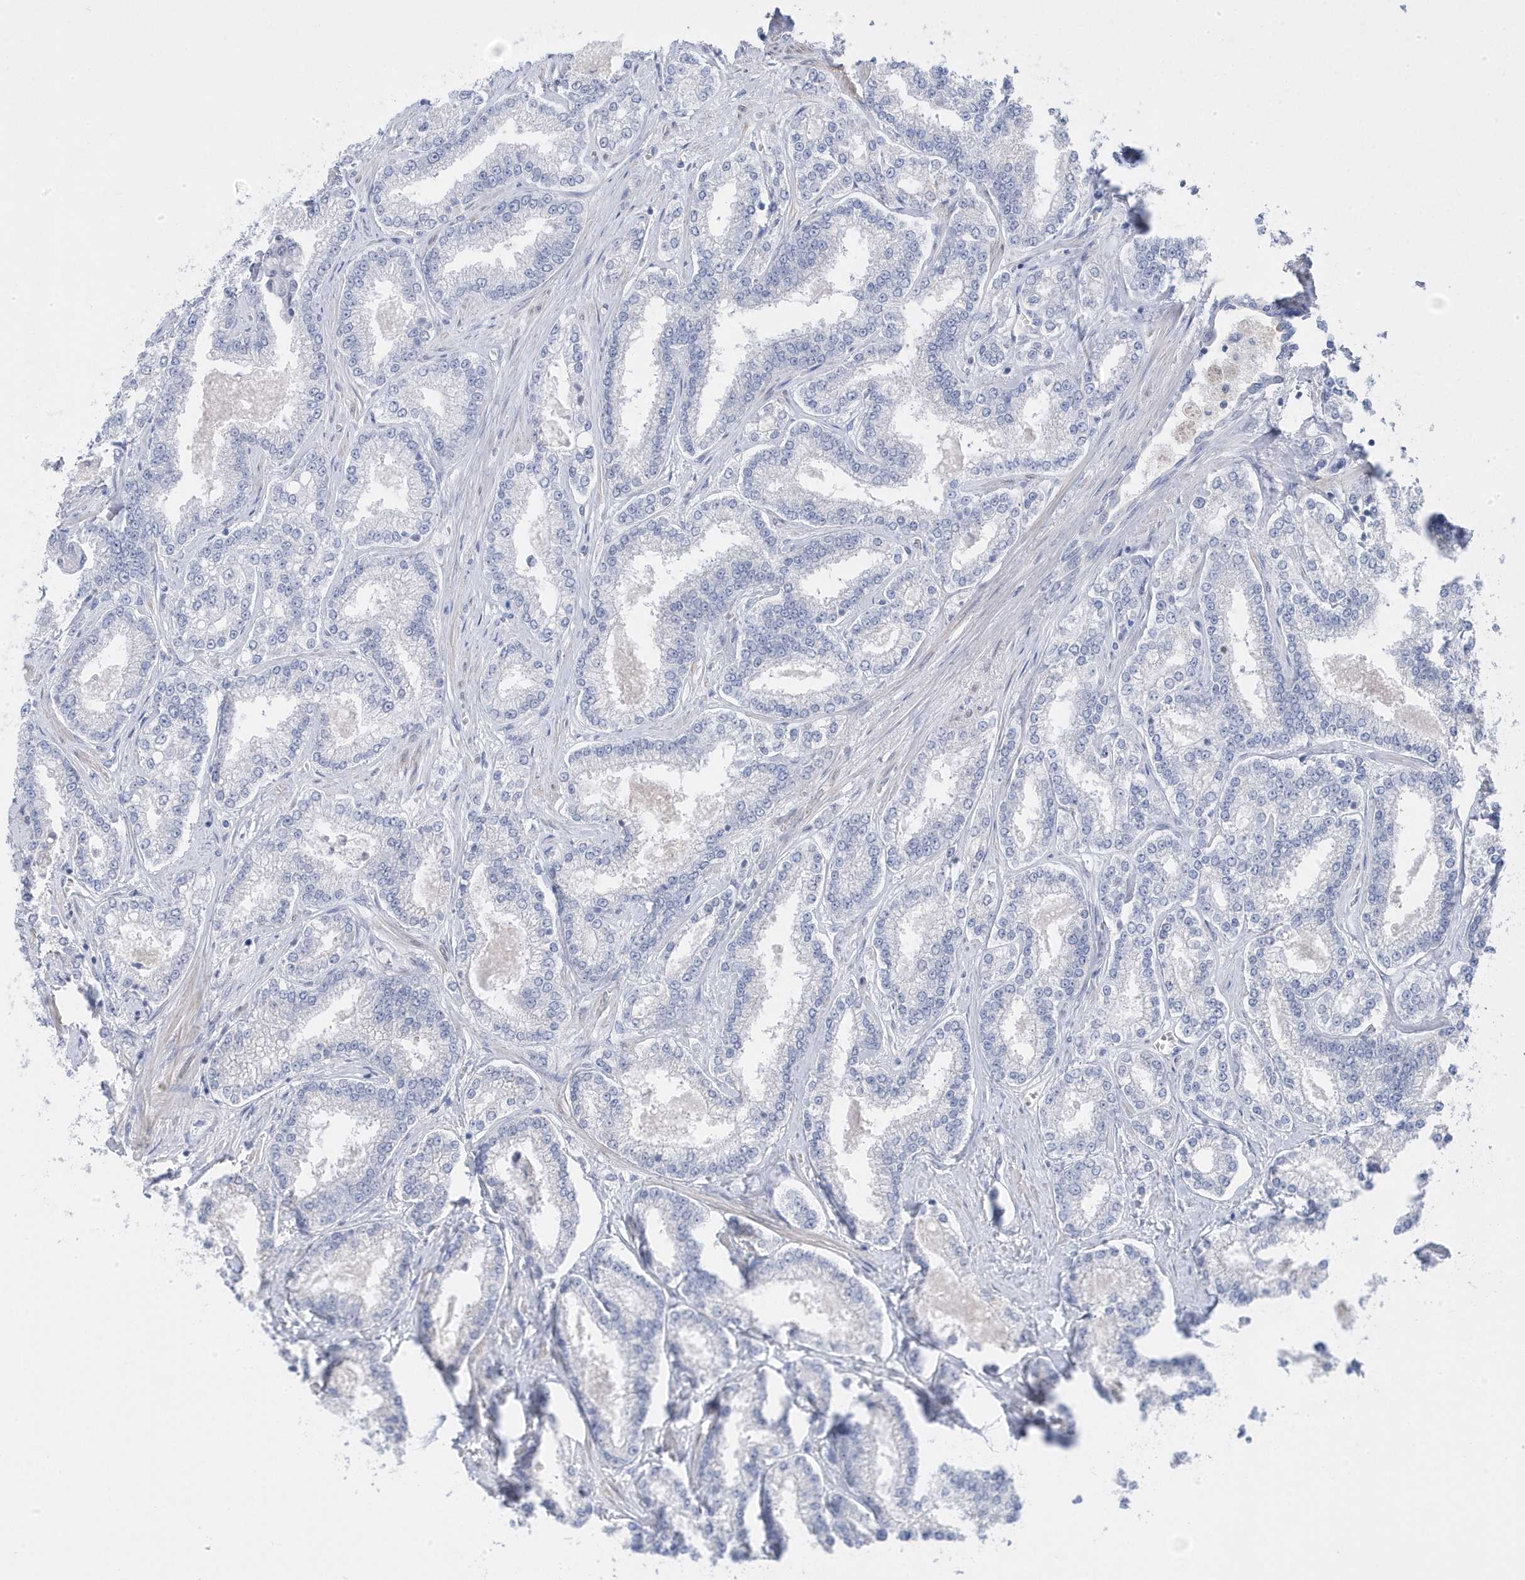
{"staining": {"intensity": "negative", "quantity": "none", "location": "none"}, "tissue": "prostate cancer", "cell_type": "Tumor cells", "image_type": "cancer", "snomed": [{"axis": "morphology", "description": "Normal tissue, NOS"}, {"axis": "morphology", "description": "Adenocarcinoma, High grade"}, {"axis": "topography", "description": "Prostate"}], "caption": "The image reveals no staining of tumor cells in prostate cancer. (Immunohistochemistry, brightfield microscopy, high magnification).", "gene": "GTPBP6", "patient": {"sex": "male", "age": 83}}